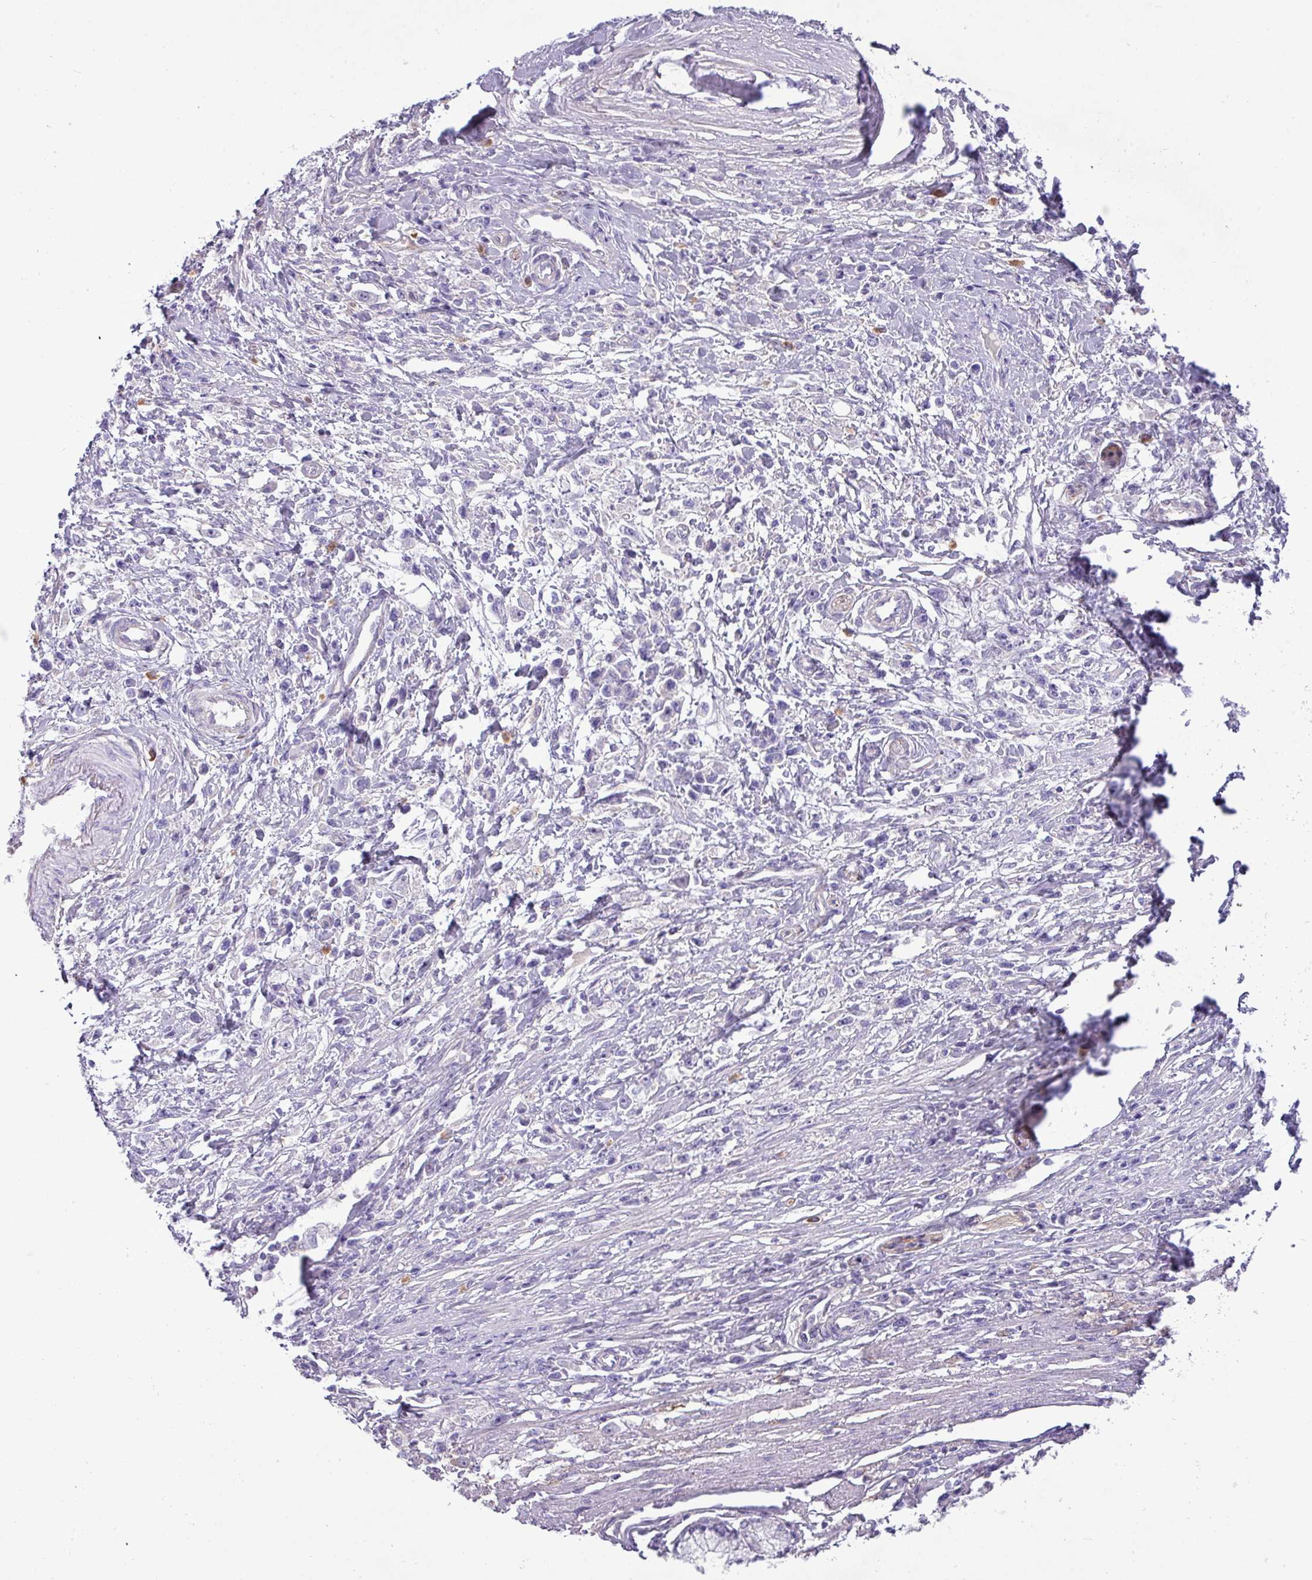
{"staining": {"intensity": "negative", "quantity": "none", "location": "none"}, "tissue": "stomach cancer", "cell_type": "Tumor cells", "image_type": "cancer", "snomed": [{"axis": "morphology", "description": "Adenocarcinoma, NOS"}, {"axis": "topography", "description": "Stomach"}], "caption": "A photomicrograph of human stomach adenocarcinoma is negative for staining in tumor cells.", "gene": "KIRREL3", "patient": {"sex": "female", "age": 59}}